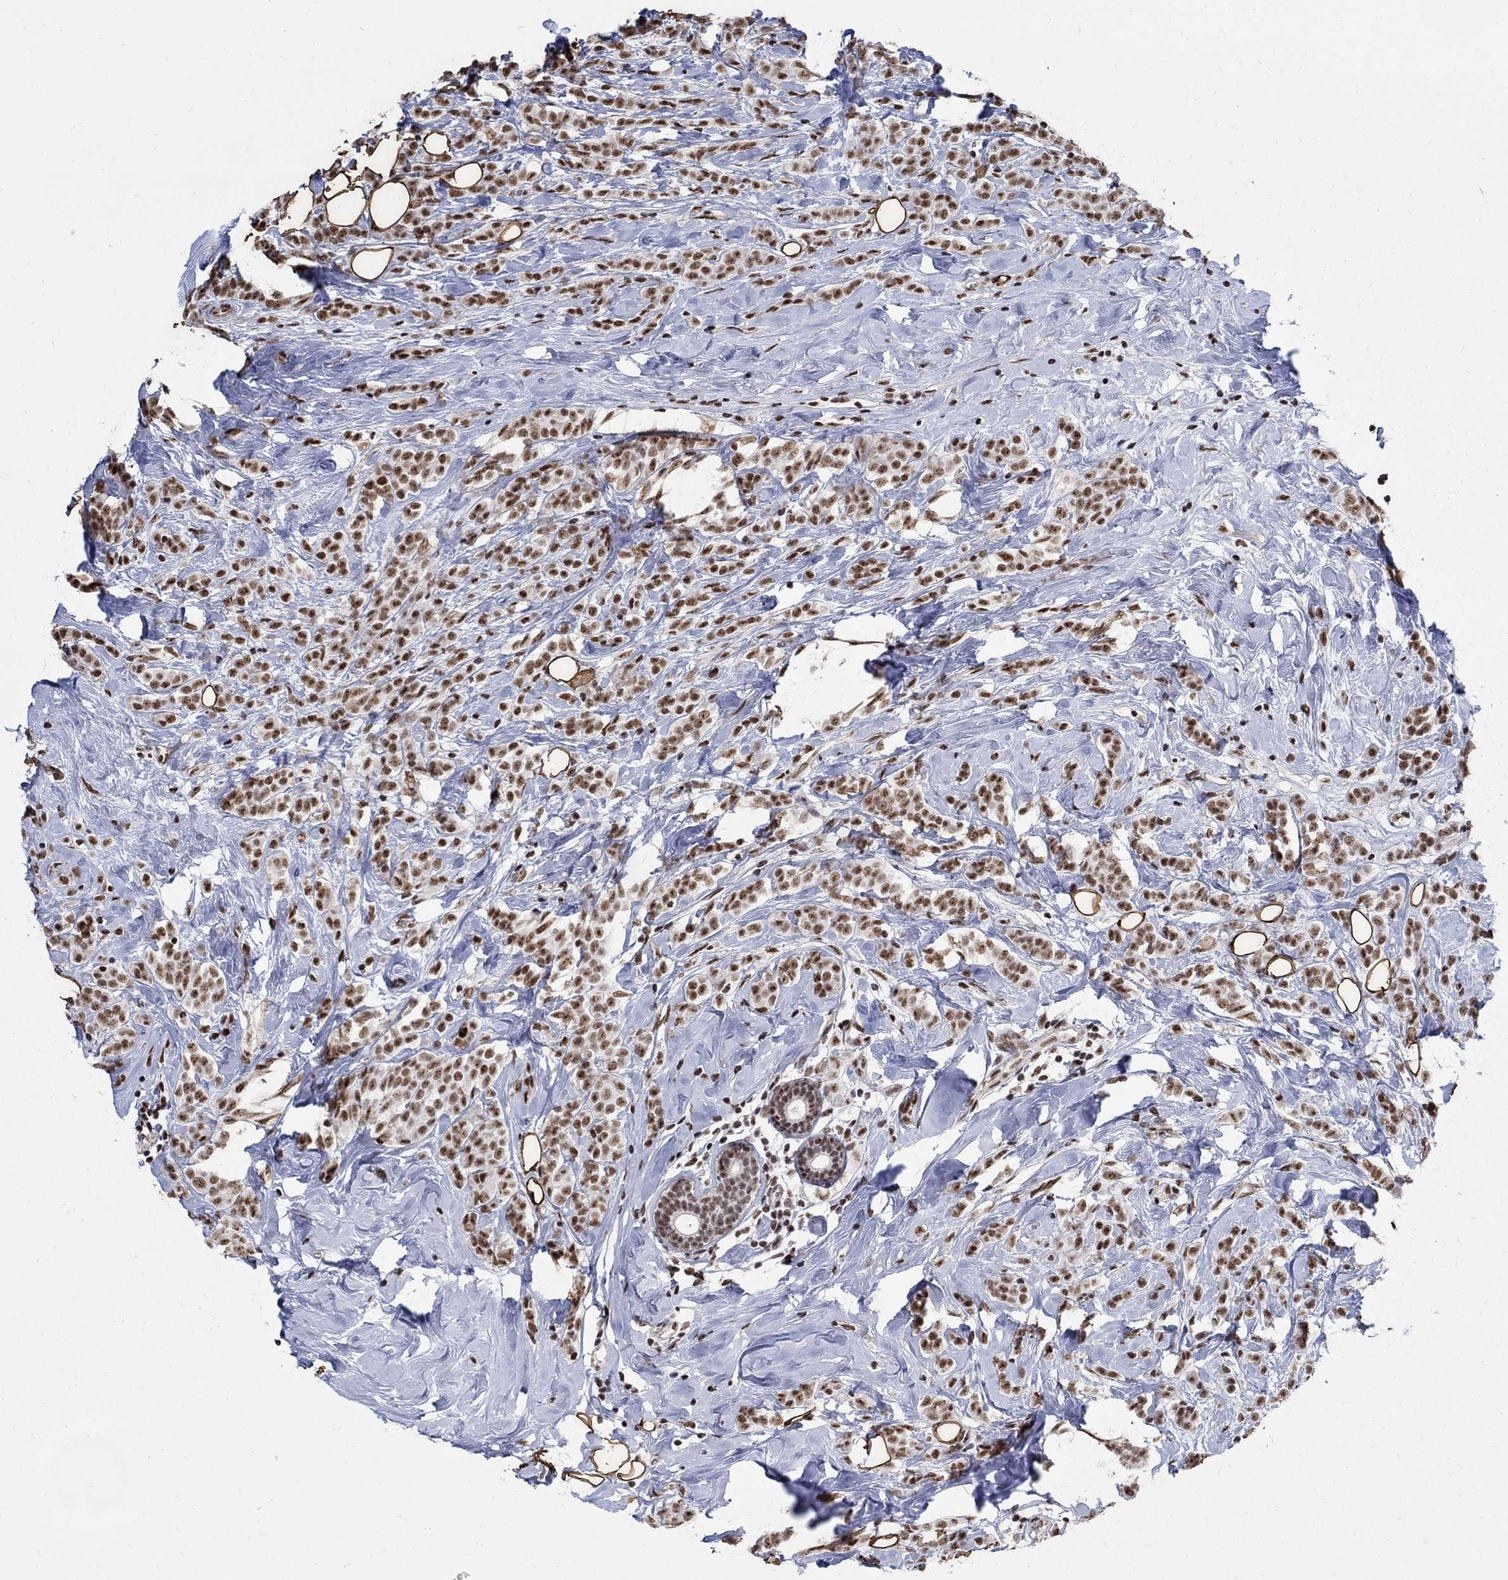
{"staining": {"intensity": "moderate", "quantity": ">75%", "location": "nuclear"}, "tissue": "breast cancer", "cell_type": "Tumor cells", "image_type": "cancer", "snomed": [{"axis": "morphology", "description": "Lobular carcinoma"}, {"axis": "topography", "description": "Breast"}], "caption": "The micrograph displays a brown stain indicating the presence of a protein in the nuclear of tumor cells in lobular carcinoma (breast). The protein is shown in brown color, while the nuclei are stained blue.", "gene": "PNISR", "patient": {"sex": "female", "age": 49}}